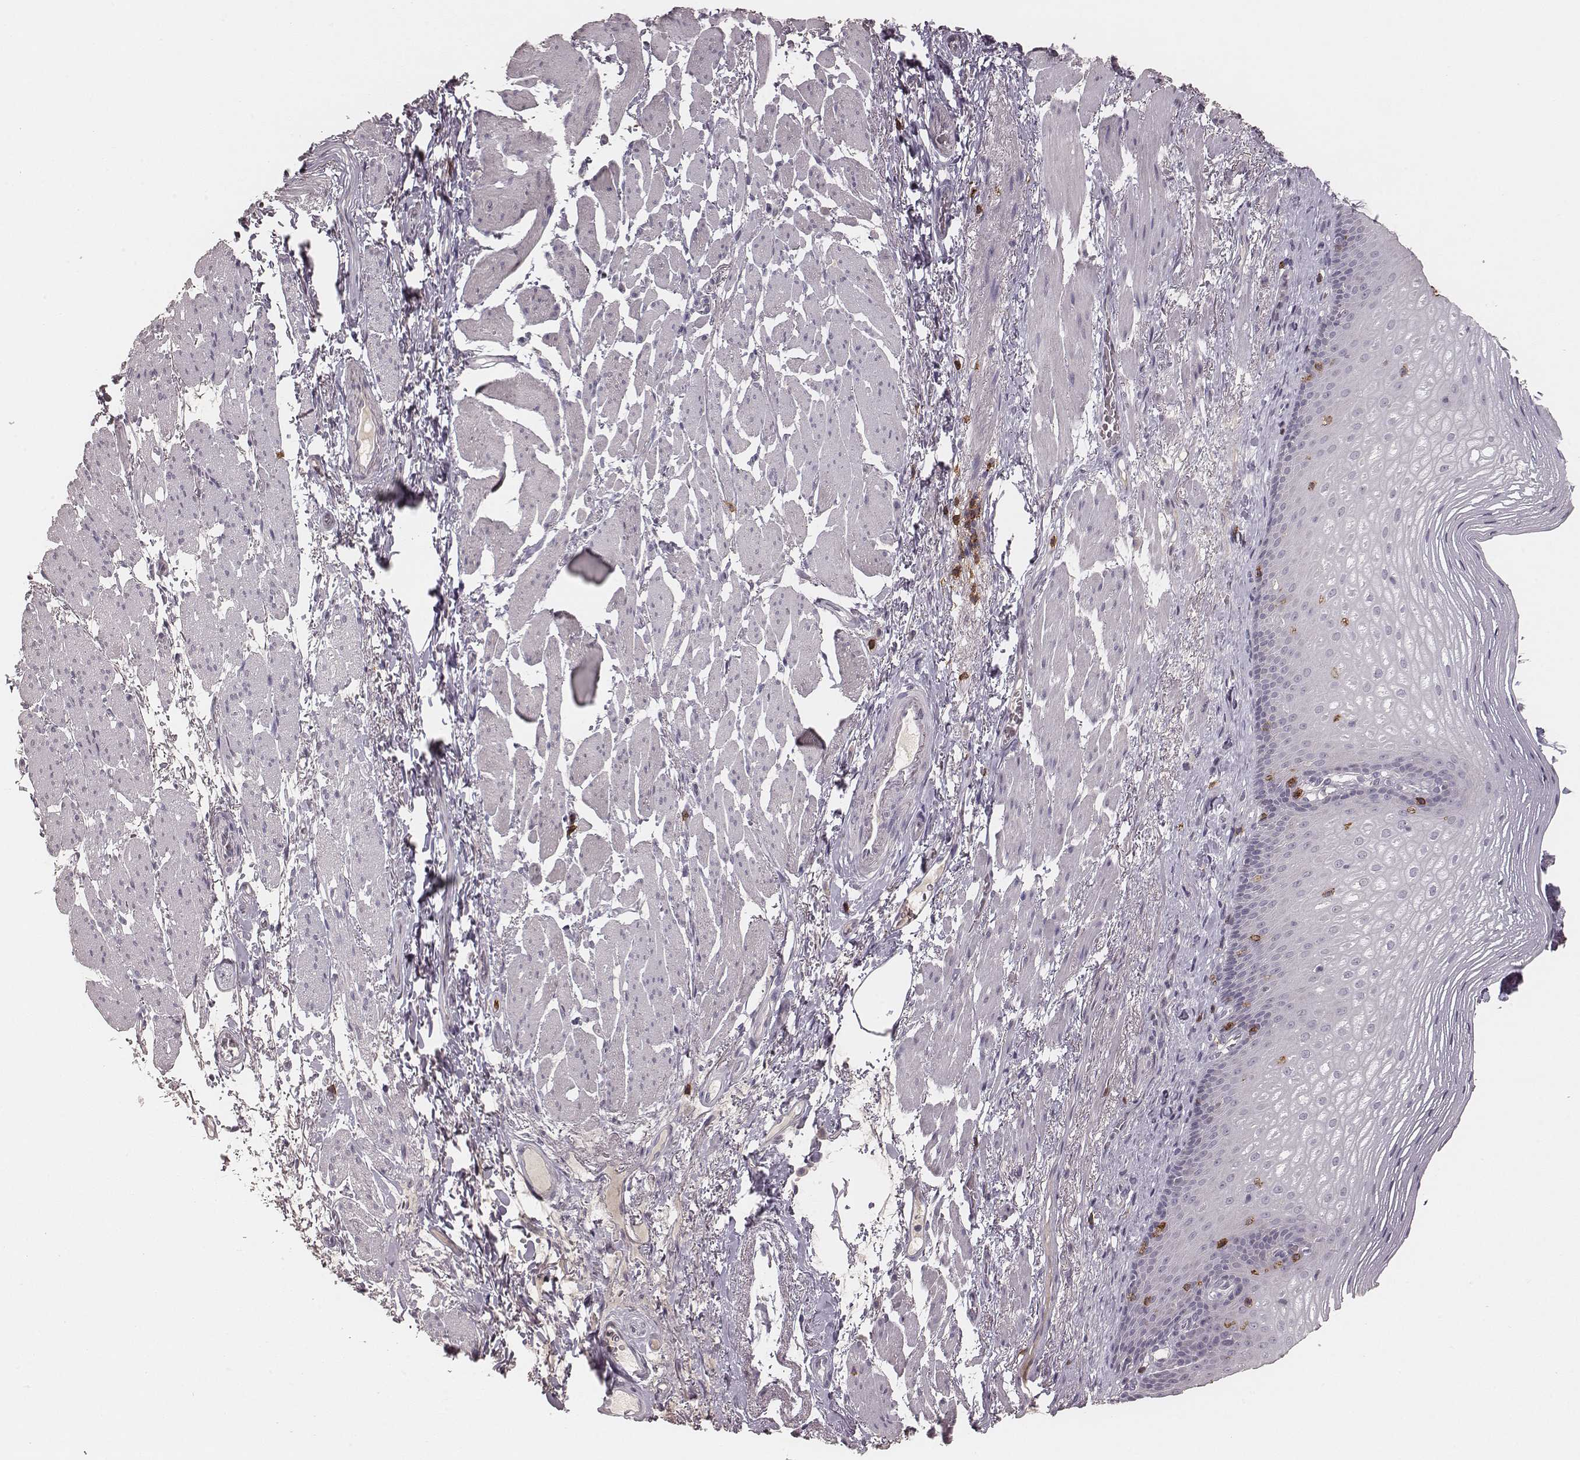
{"staining": {"intensity": "negative", "quantity": "none", "location": "none"}, "tissue": "esophagus", "cell_type": "Squamous epithelial cells", "image_type": "normal", "snomed": [{"axis": "morphology", "description": "Normal tissue, NOS"}, {"axis": "topography", "description": "Esophagus"}], "caption": "An image of esophagus stained for a protein demonstrates no brown staining in squamous epithelial cells. (DAB (3,3'-diaminobenzidine) immunohistochemistry visualized using brightfield microscopy, high magnification).", "gene": "CD8A", "patient": {"sex": "male", "age": 76}}